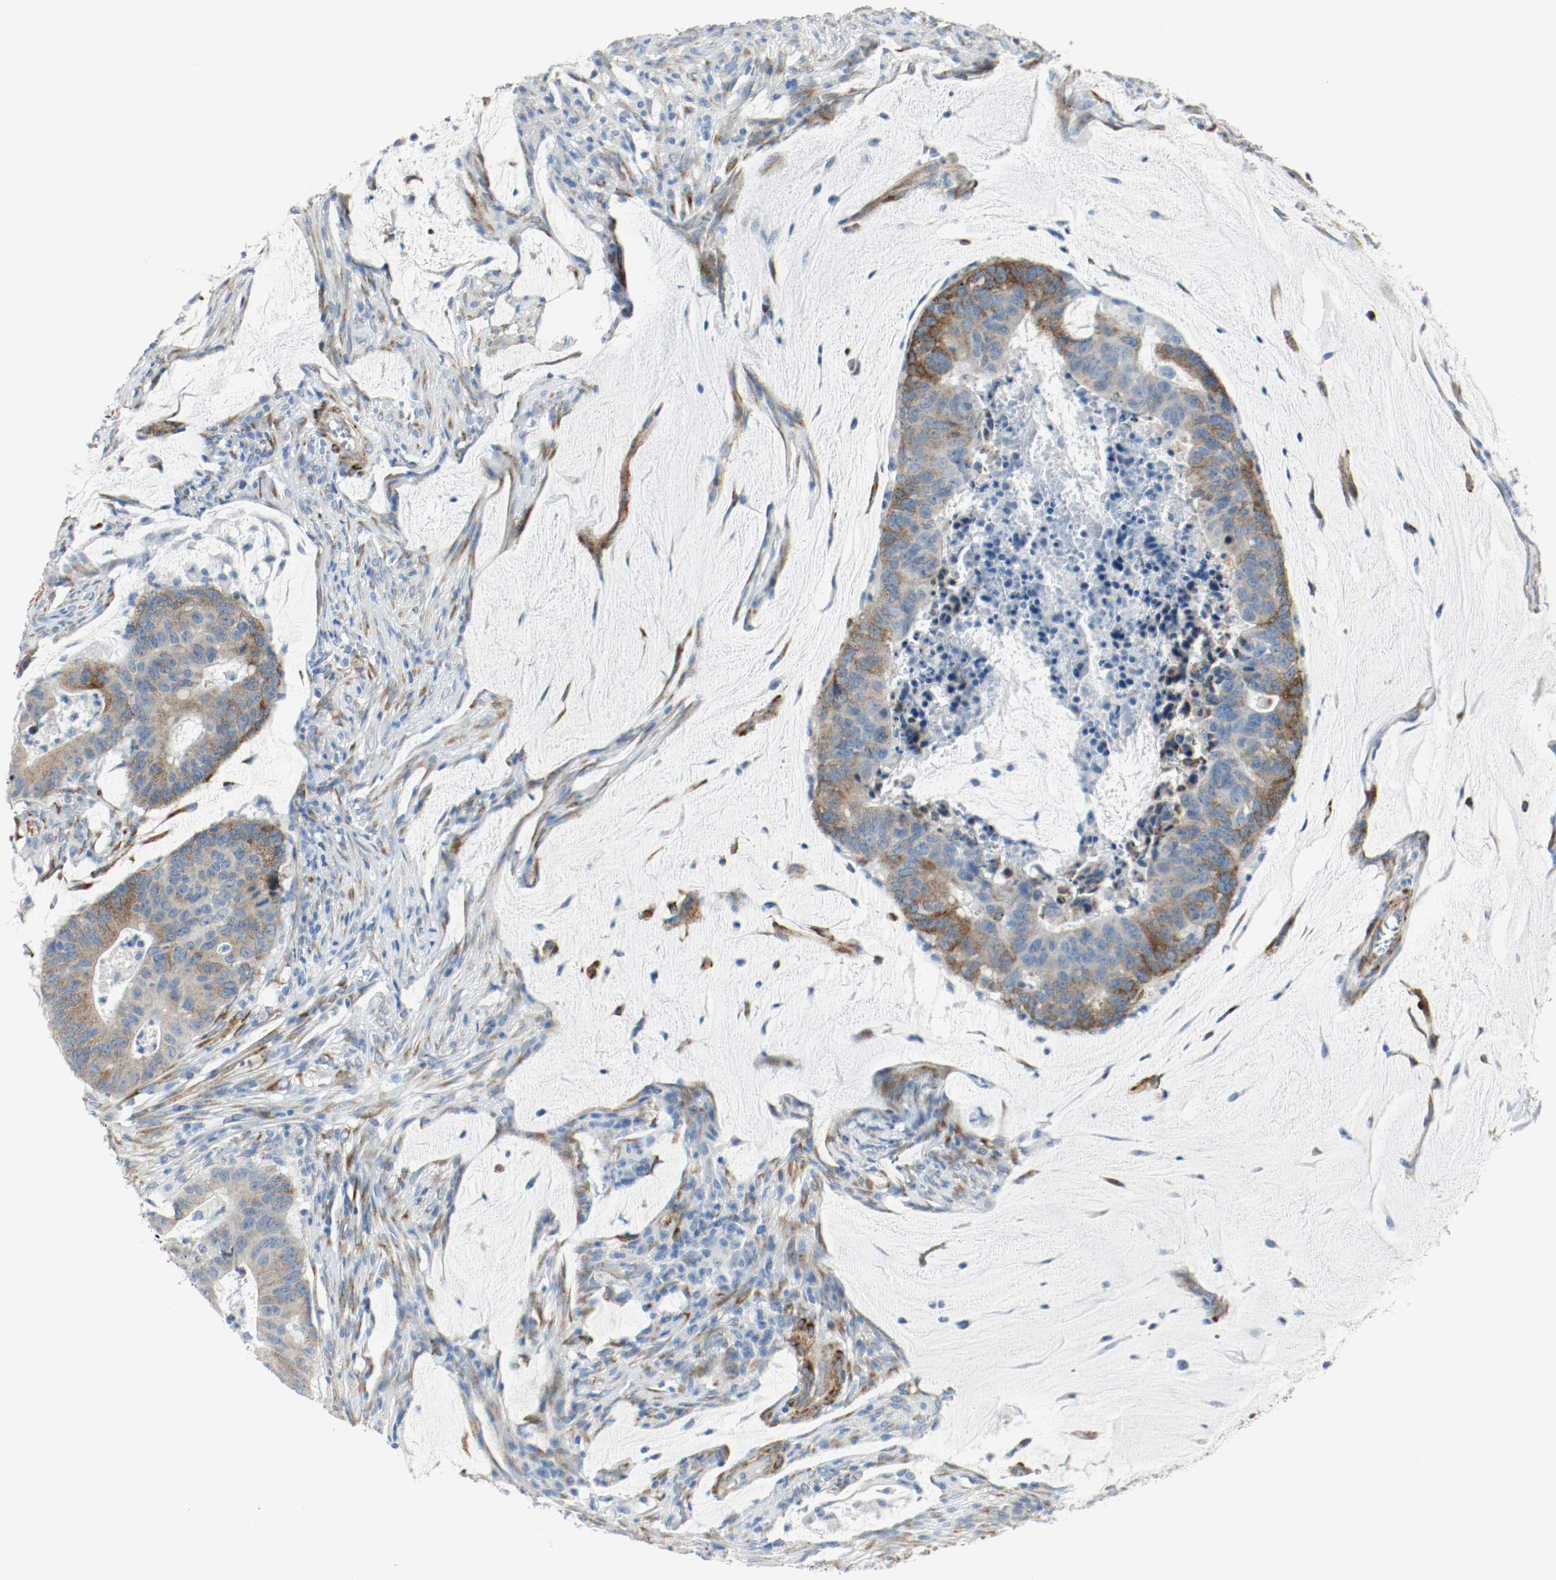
{"staining": {"intensity": "moderate", "quantity": "<25%", "location": "cytoplasmic/membranous"}, "tissue": "colorectal cancer", "cell_type": "Tumor cells", "image_type": "cancer", "snomed": [{"axis": "morphology", "description": "Adenocarcinoma, NOS"}, {"axis": "topography", "description": "Colon"}], "caption": "Moderate cytoplasmic/membranous protein staining is present in about <25% of tumor cells in adenocarcinoma (colorectal).", "gene": "LAMB1", "patient": {"sex": "male", "age": 45}}